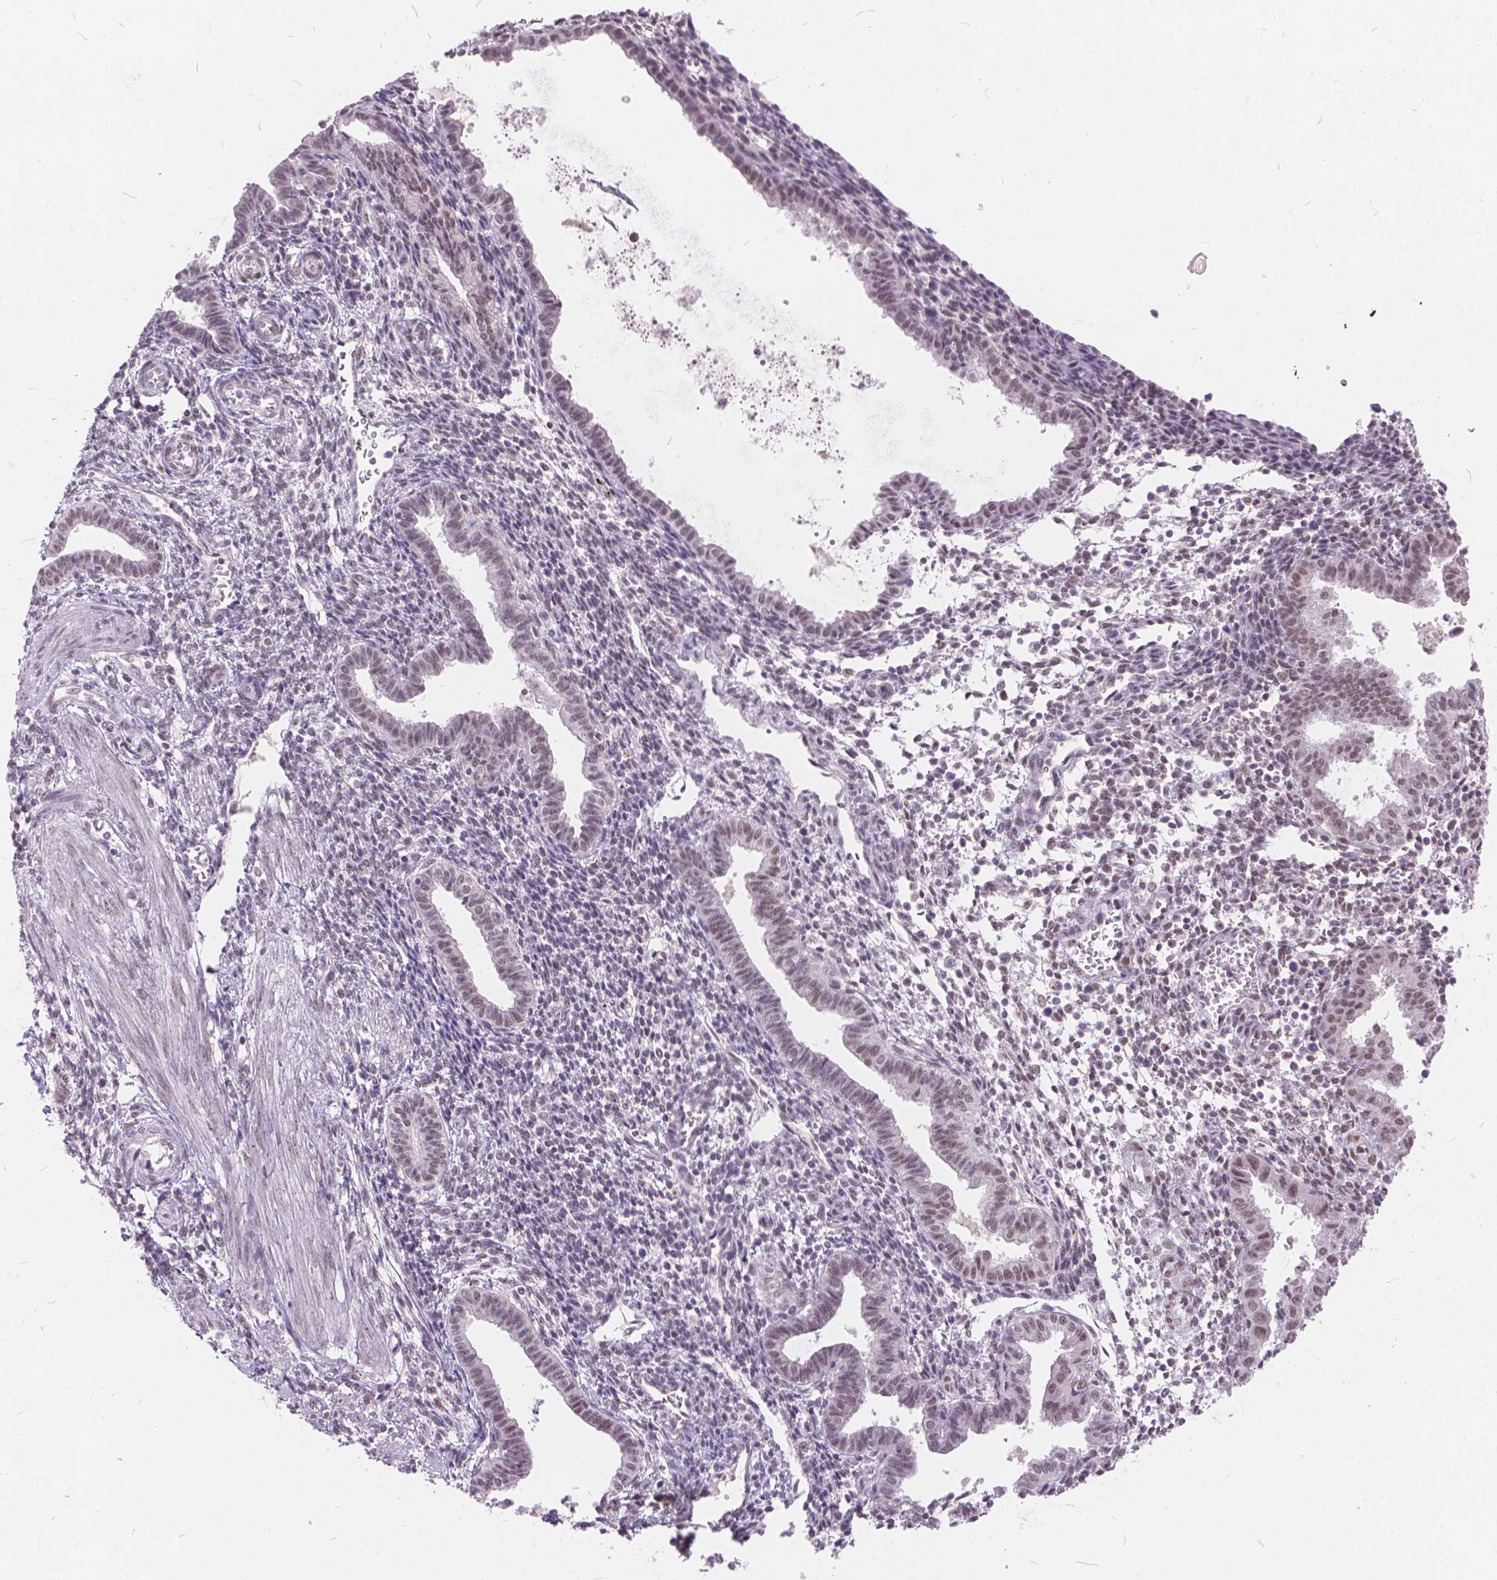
{"staining": {"intensity": "weak", "quantity": ">75%", "location": "nuclear"}, "tissue": "endometrium", "cell_type": "Cells in endometrial stroma", "image_type": "normal", "snomed": [{"axis": "morphology", "description": "Normal tissue, NOS"}, {"axis": "topography", "description": "Endometrium"}], "caption": "Brown immunohistochemical staining in unremarkable human endometrium demonstrates weak nuclear staining in about >75% of cells in endometrial stroma.", "gene": "FAM53A", "patient": {"sex": "female", "age": 37}}